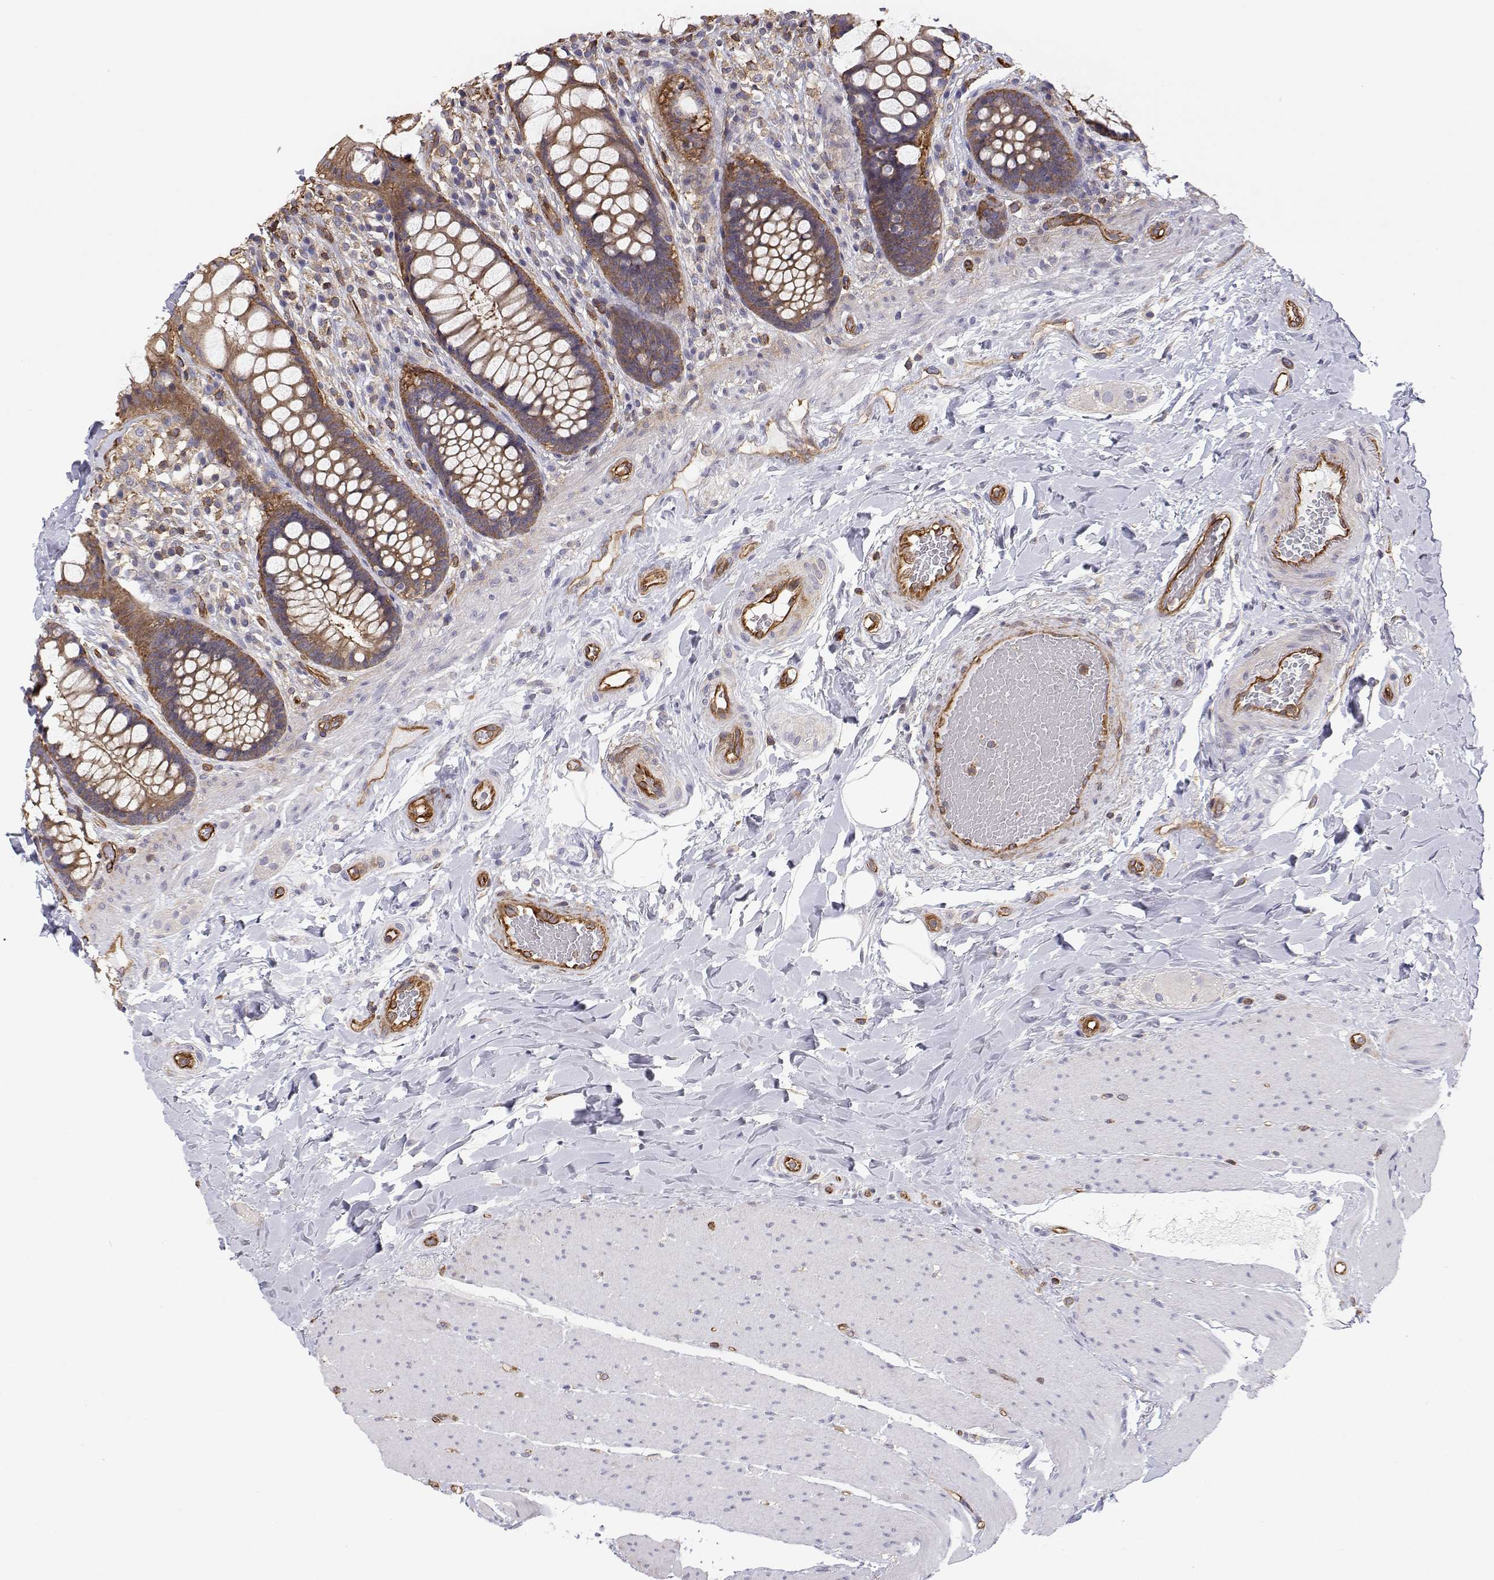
{"staining": {"intensity": "moderate", "quantity": ">75%", "location": "cytoplasmic/membranous"}, "tissue": "rectum", "cell_type": "Glandular cells", "image_type": "normal", "snomed": [{"axis": "morphology", "description": "Normal tissue, NOS"}, {"axis": "topography", "description": "Rectum"}], "caption": "Immunohistochemical staining of unremarkable human rectum exhibits medium levels of moderate cytoplasmic/membranous expression in about >75% of glandular cells.", "gene": "MYH9", "patient": {"sex": "female", "age": 58}}